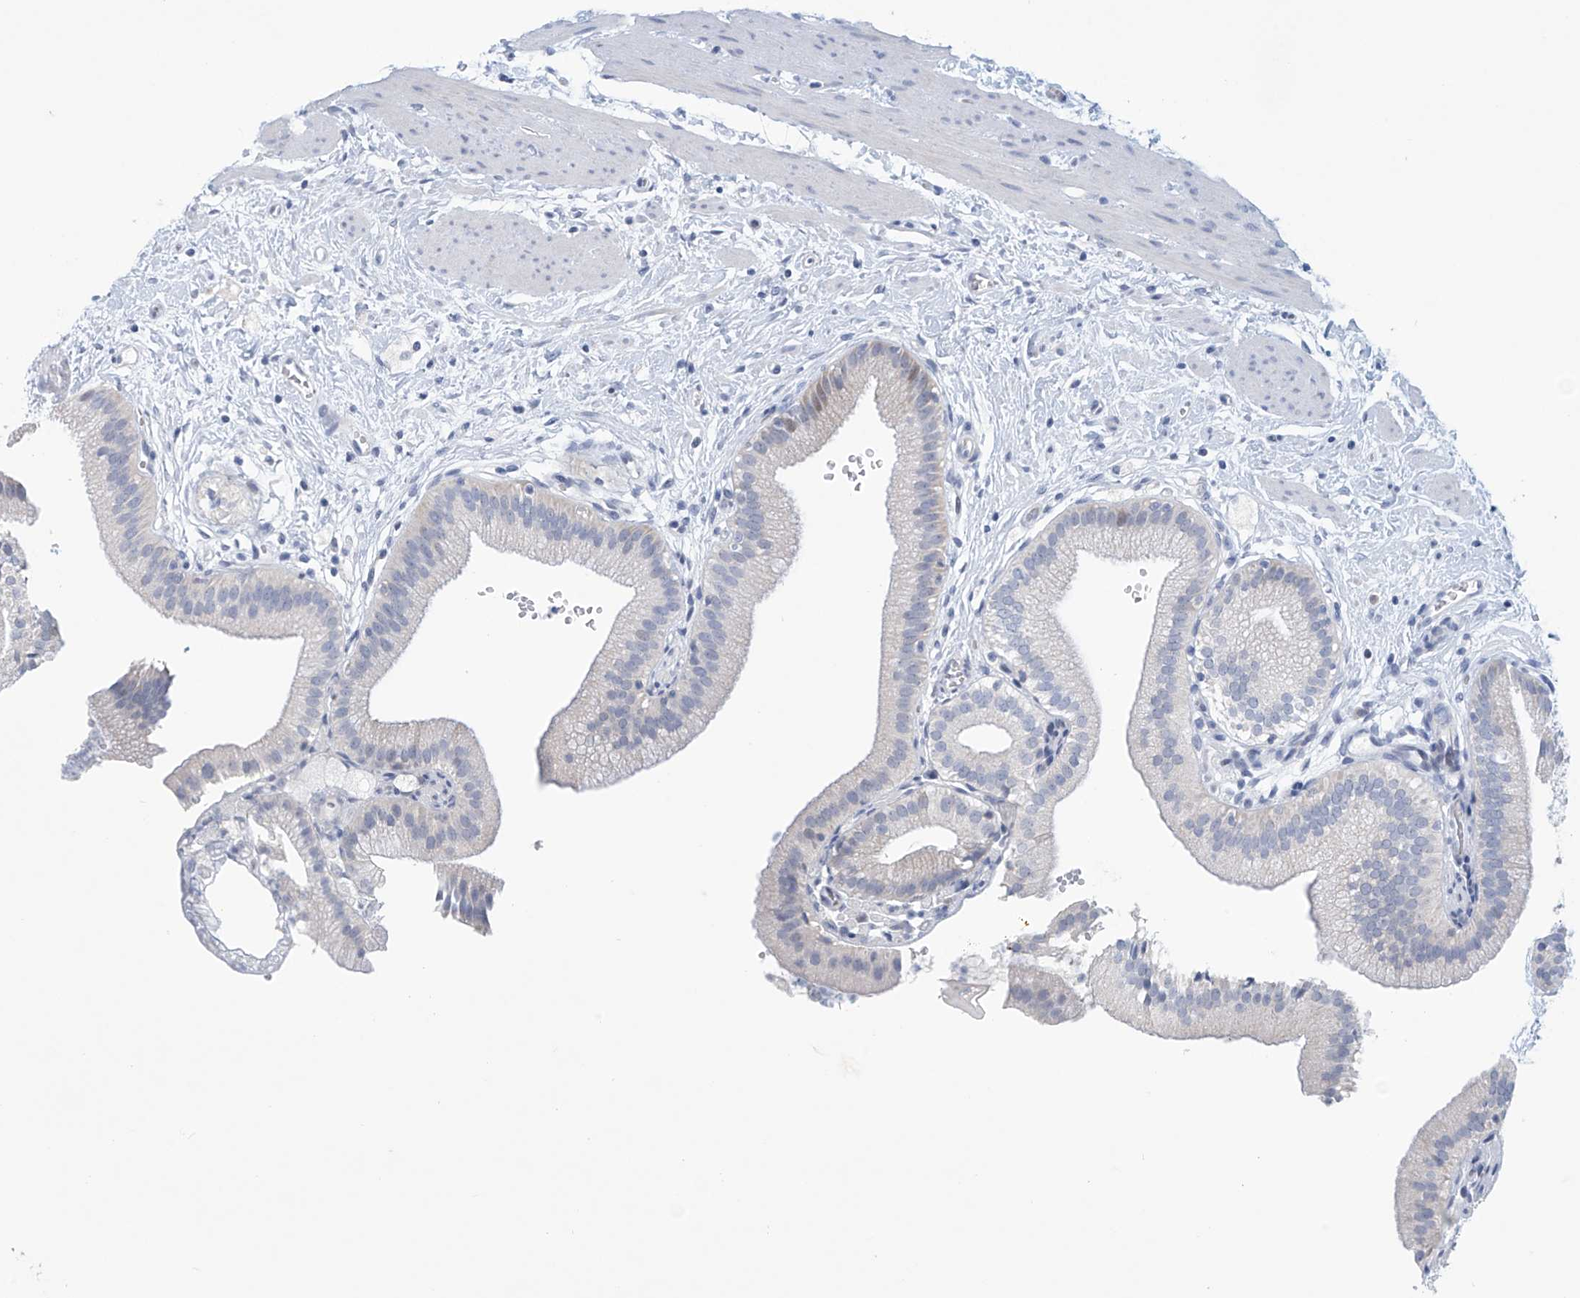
{"staining": {"intensity": "negative", "quantity": "none", "location": "none"}, "tissue": "gallbladder", "cell_type": "Glandular cells", "image_type": "normal", "snomed": [{"axis": "morphology", "description": "Normal tissue, NOS"}, {"axis": "topography", "description": "Gallbladder"}], "caption": "The histopathology image shows no significant staining in glandular cells of gallbladder.", "gene": "SLC35A5", "patient": {"sex": "male", "age": 55}}